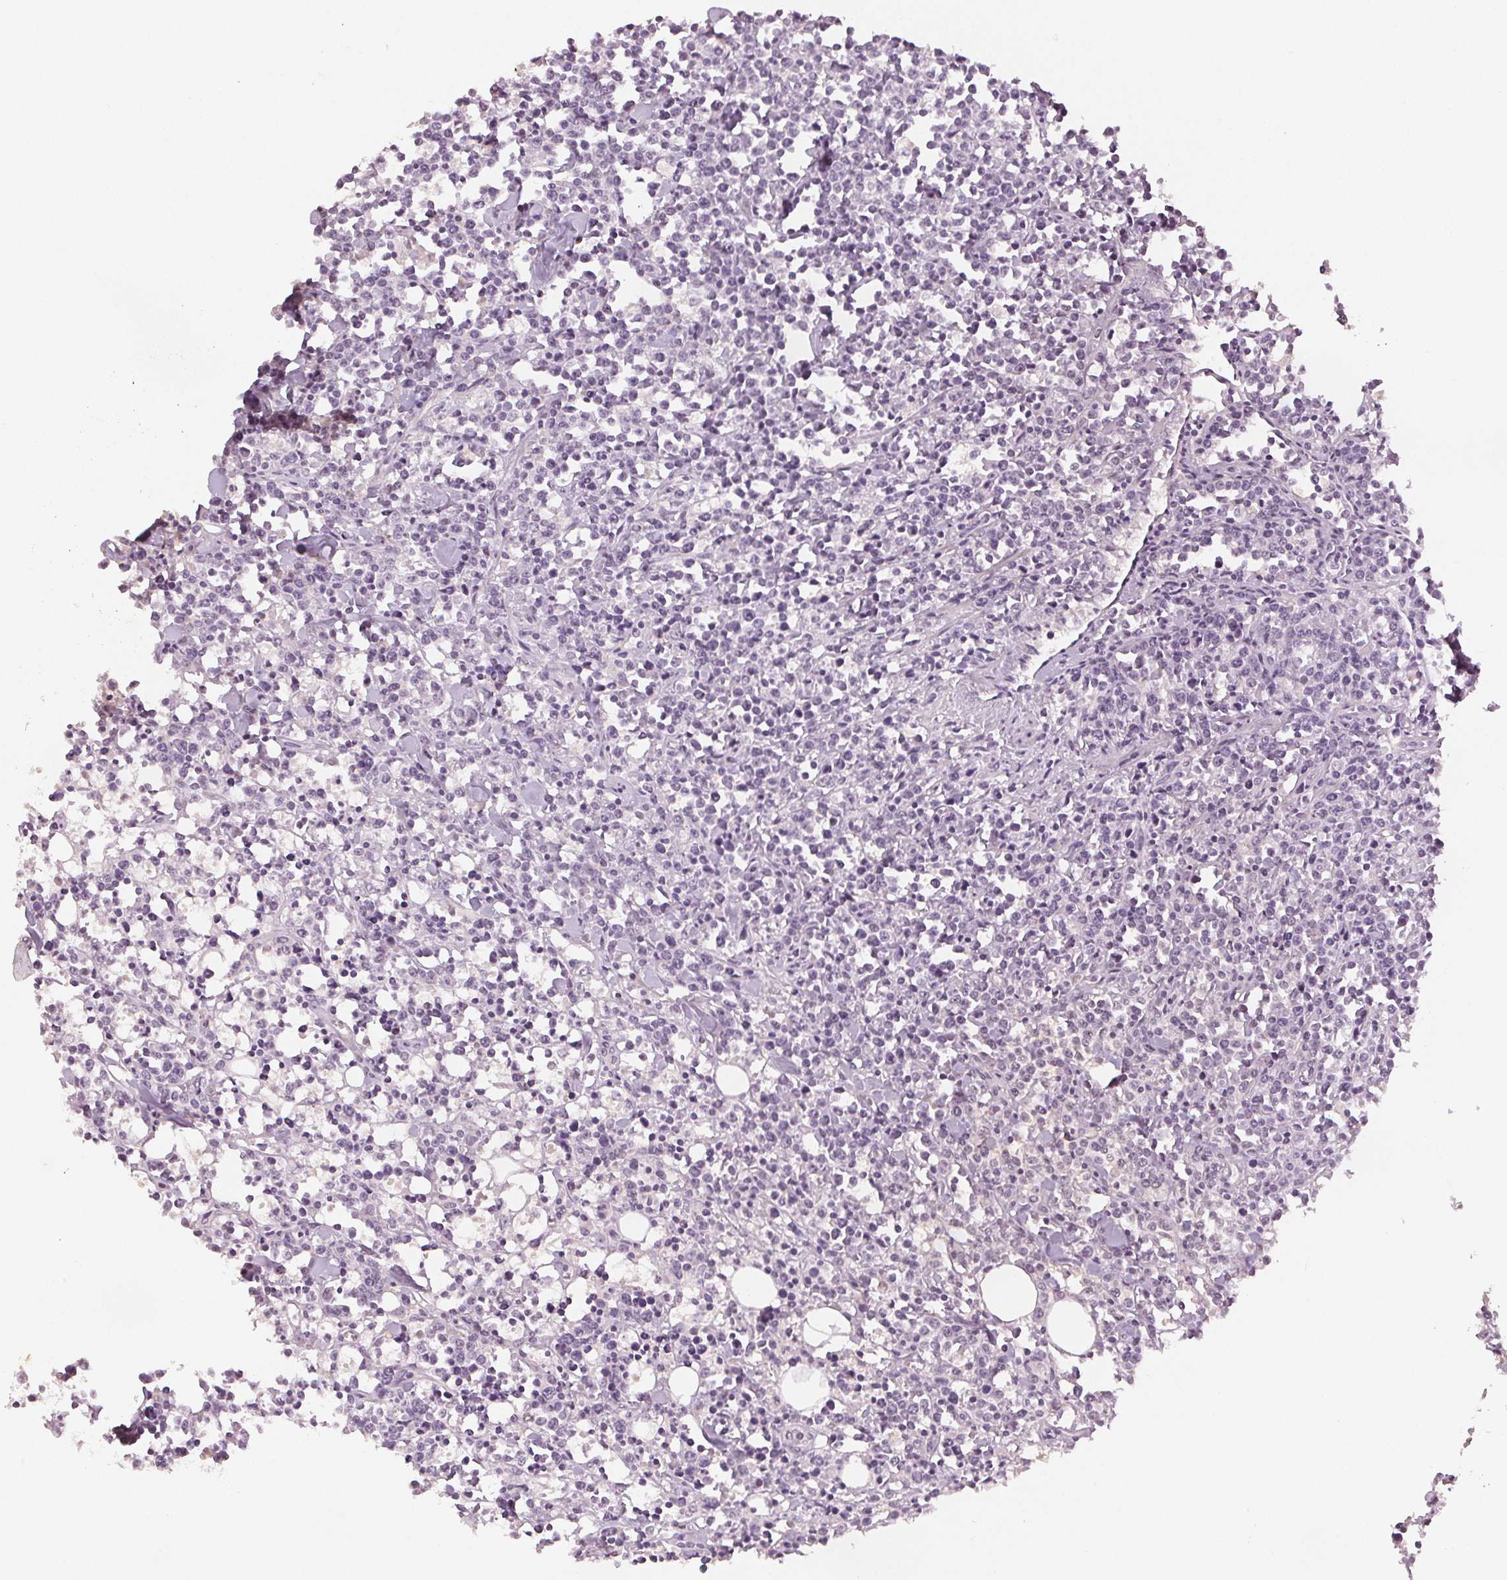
{"staining": {"intensity": "negative", "quantity": "none", "location": "none"}, "tissue": "lymphoma", "cell_type": "Tumor cells", "image_type": "cancer", "snomed": [{"axis": "morphology", "description": "Malignant lymphoma, non-Hodgkin's type, High grade"}, {"axis": "topography", "description": "Small intestine"}], "caption": "A histopathology image of lymphoma stained for a protein shows no brown staining in tumor cells.", "gene": "SCGN", "patient": {"sex": "female", "age": 56}}